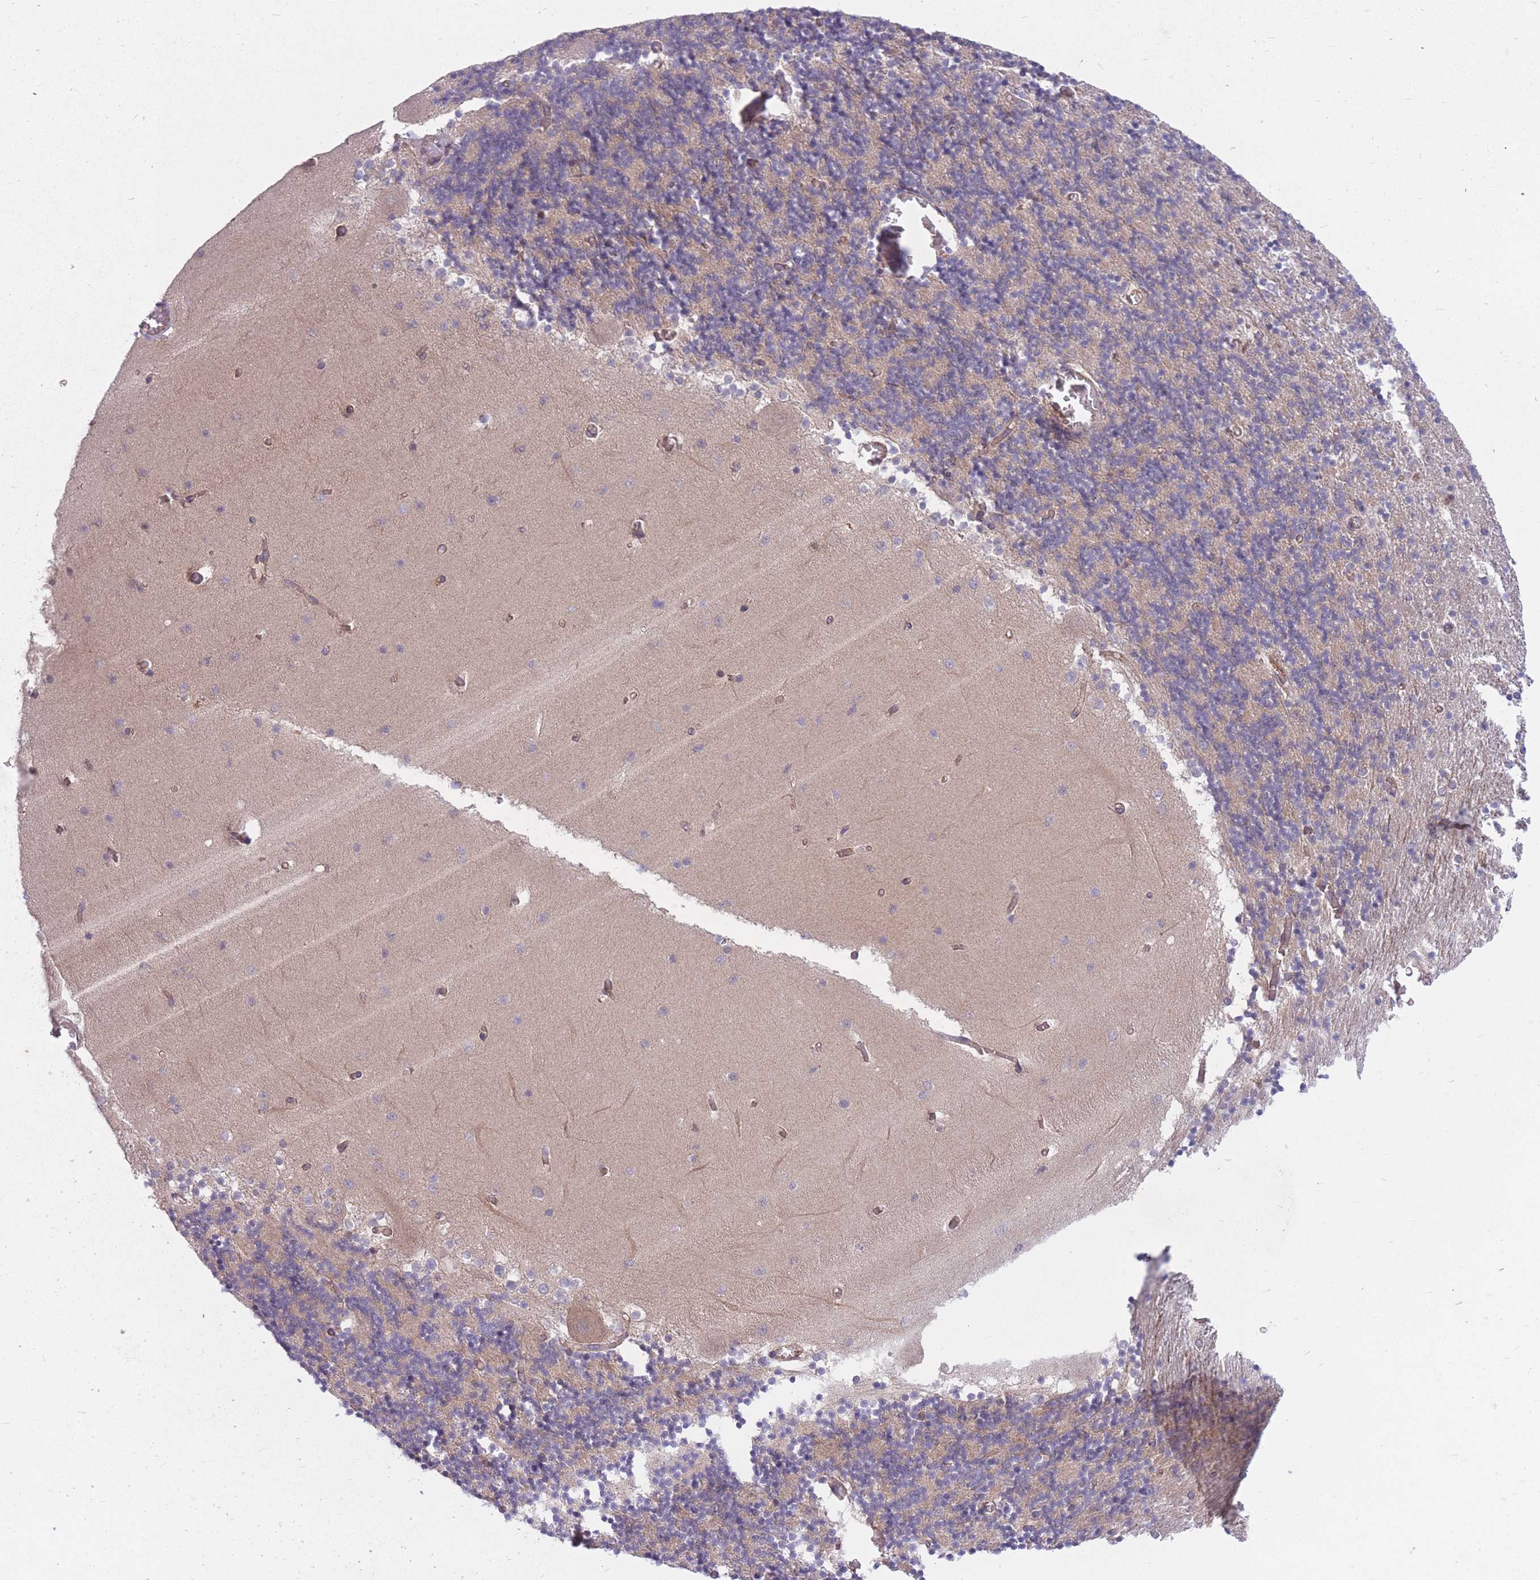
{"staining": {"intensity": "weak", "quantity": "25%-75%", "location": "cytoplasmic/membranous"}, "tissue": "cerebellum", "cell_type": "Cells in granular layer", "image_type": "normal", "snomed": [{"axis": "morphology", "description": "Normal tissue, NOS"}, {"axis": "topography", "description": "Cerebellum"}], "caption": "DAB (3,3'-diaminobenzidine) immunohistochemical staining of benign cerebellum displays weak cytoplasmic/membranous protein positivity in about 25%-75% of cells in granular layer.", "gene": "GGA1", "patient": {"sex": "female", "age": 28}}